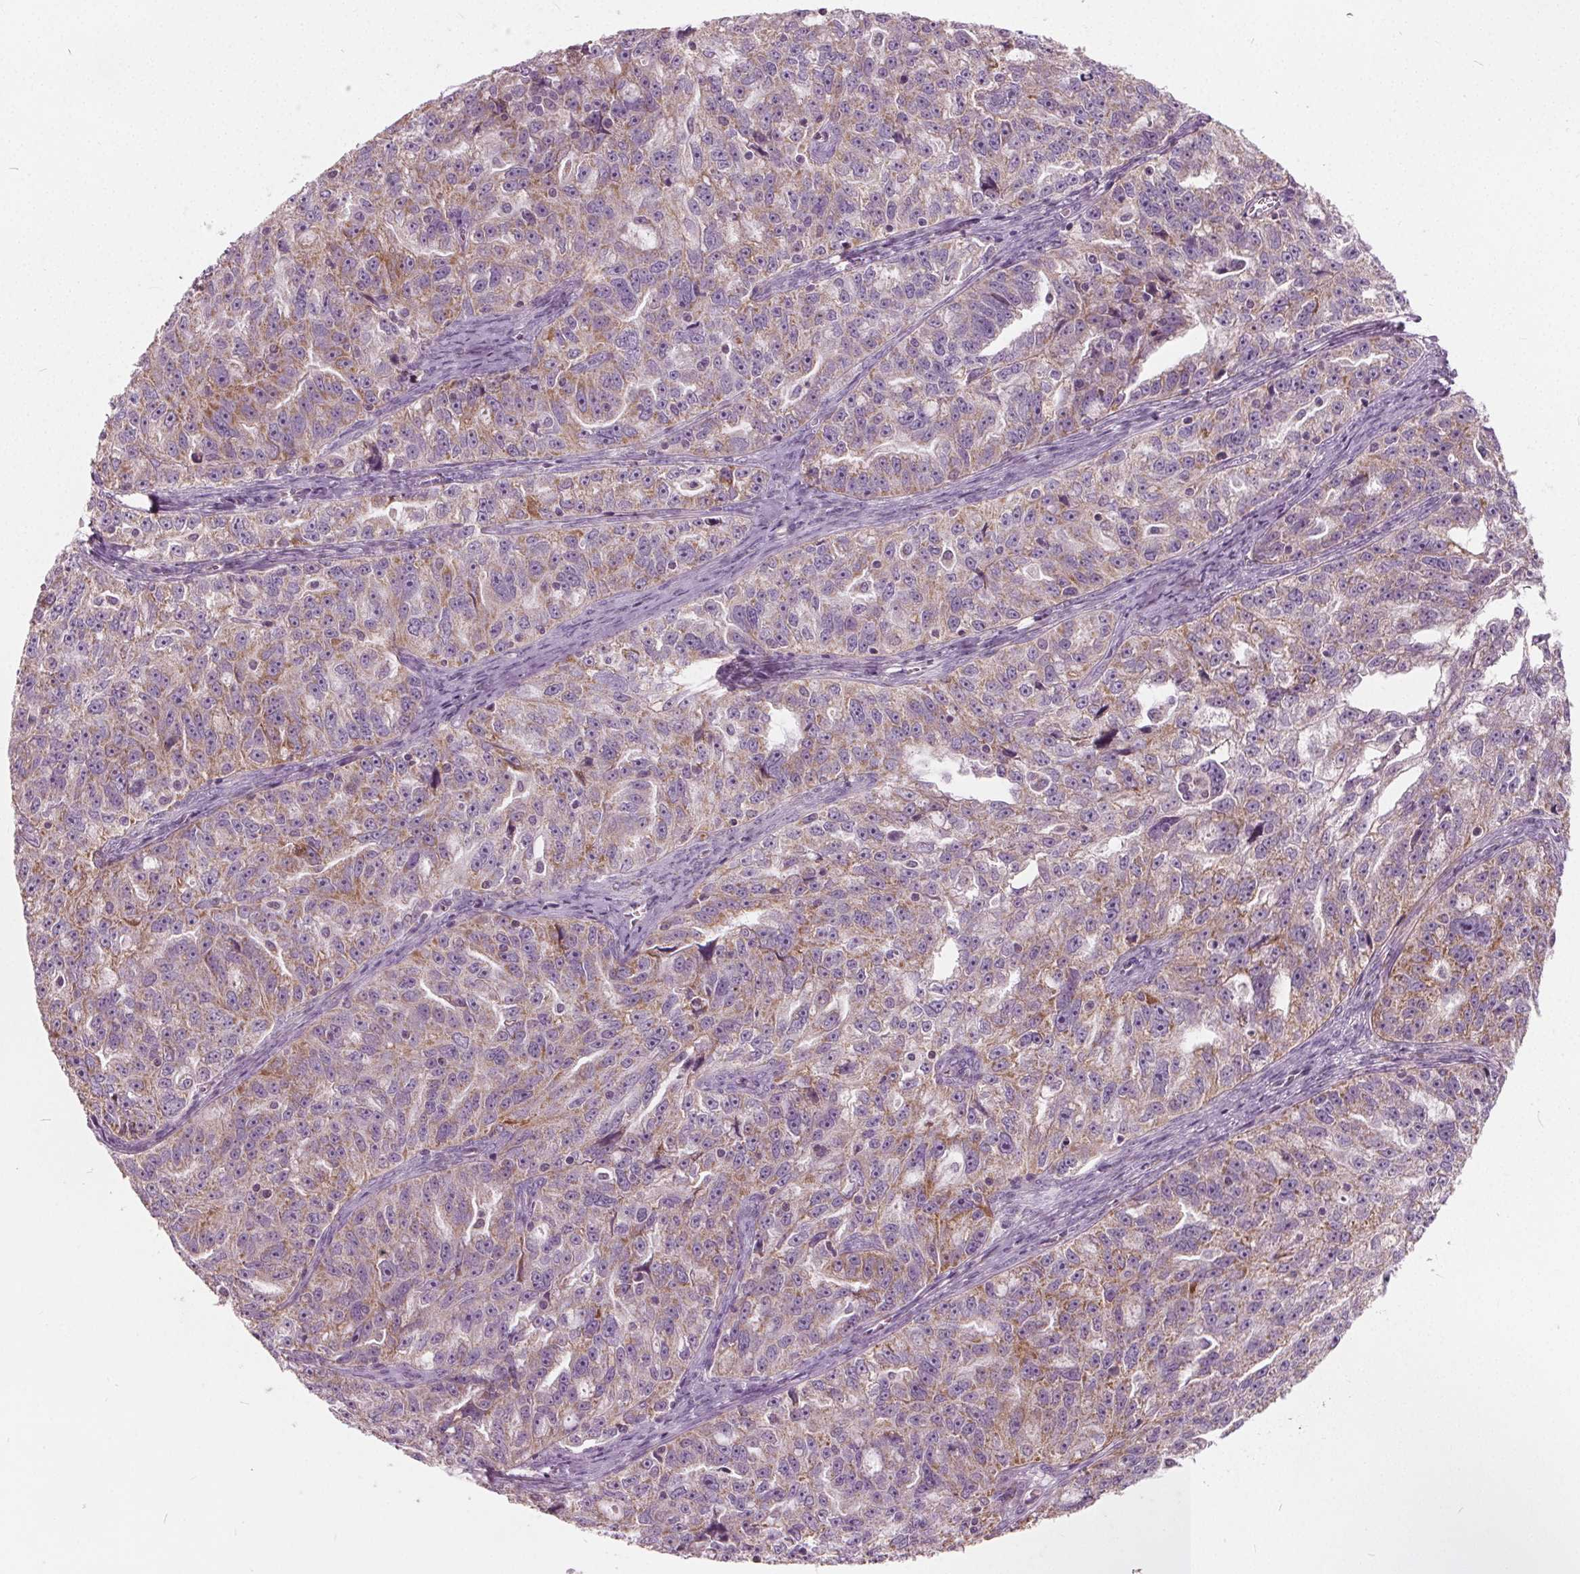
{"staining": {"intensity": "moderate", "quantity": ">75%", "location": "cytoplasmic/membranous"}, "tissue": "ovarian cancer", "cell_type": "Tumor cells", "image_type": "cancer", "snomed": [{"axis": "morphology", "description": "Cystadenocarcinoma, serous, NOS"}, {"axis": "topography", "description": "Ovary"}], "caption": "There is medium levels of moderate cytoplasmic/membranous staining in tumor cells of ovarian cancer (serous cystadenocarcinoma), as demonstrated by immunohistochemical staining (brown color).", "gene": "ECI2", "patient": {"sex": "female", "age": 51}}